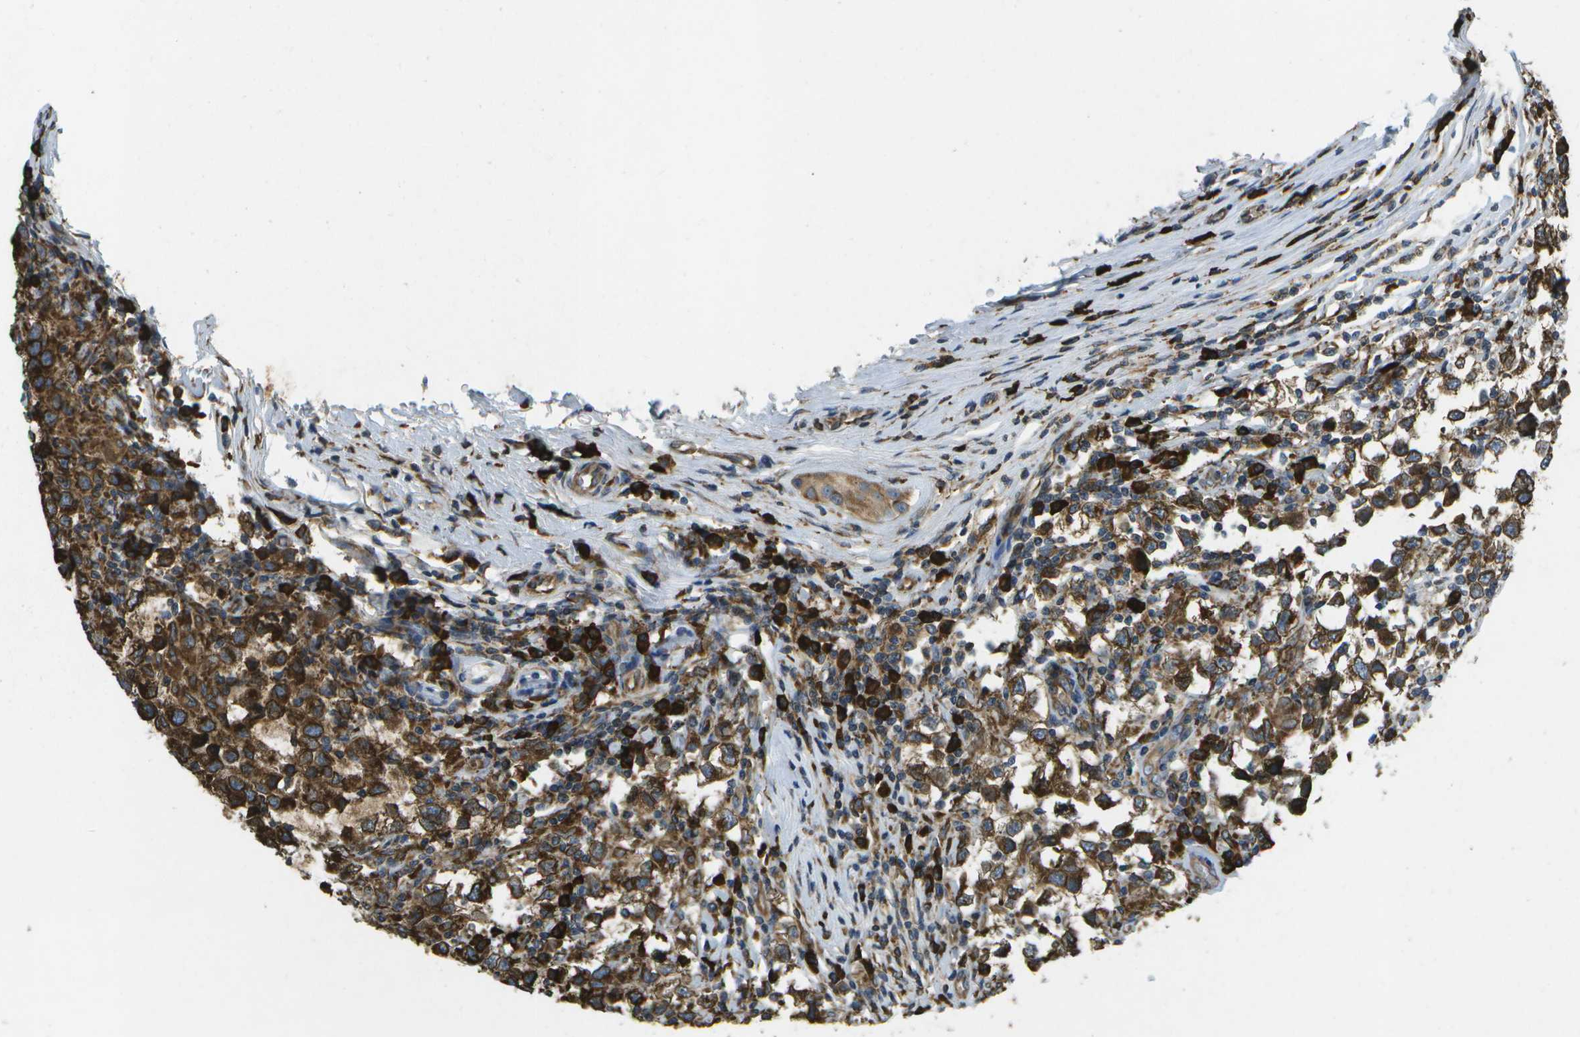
{"staining": {"intensity": "moderate", "quantity": ">75%", "location": "cytoplasmic/membranous"}, "tissue": "testis cancer", "cell_type": "Tumor cells", "image_type": "cancer", "snomed": [{"axis": "morphology", "description": "Carcinoma, Embryonal, NOS"}, {"axis": "topography", "description": "Testis"}], "caption": "Testis cancer (embryonal carcinoma) was stained to show a protein in brown. There is medium levels of moderate cytoplasmic/membranous staining in about >75% of tumor cells. The protein of interest is stained brown, and the nuclei are stained in blue (DAB (3,3'-diaminobenzidine) IHC with brightfield microscopy, high magnification).", "gene": "PDIA4", "patient": {"sex": "male", "age": 21}}